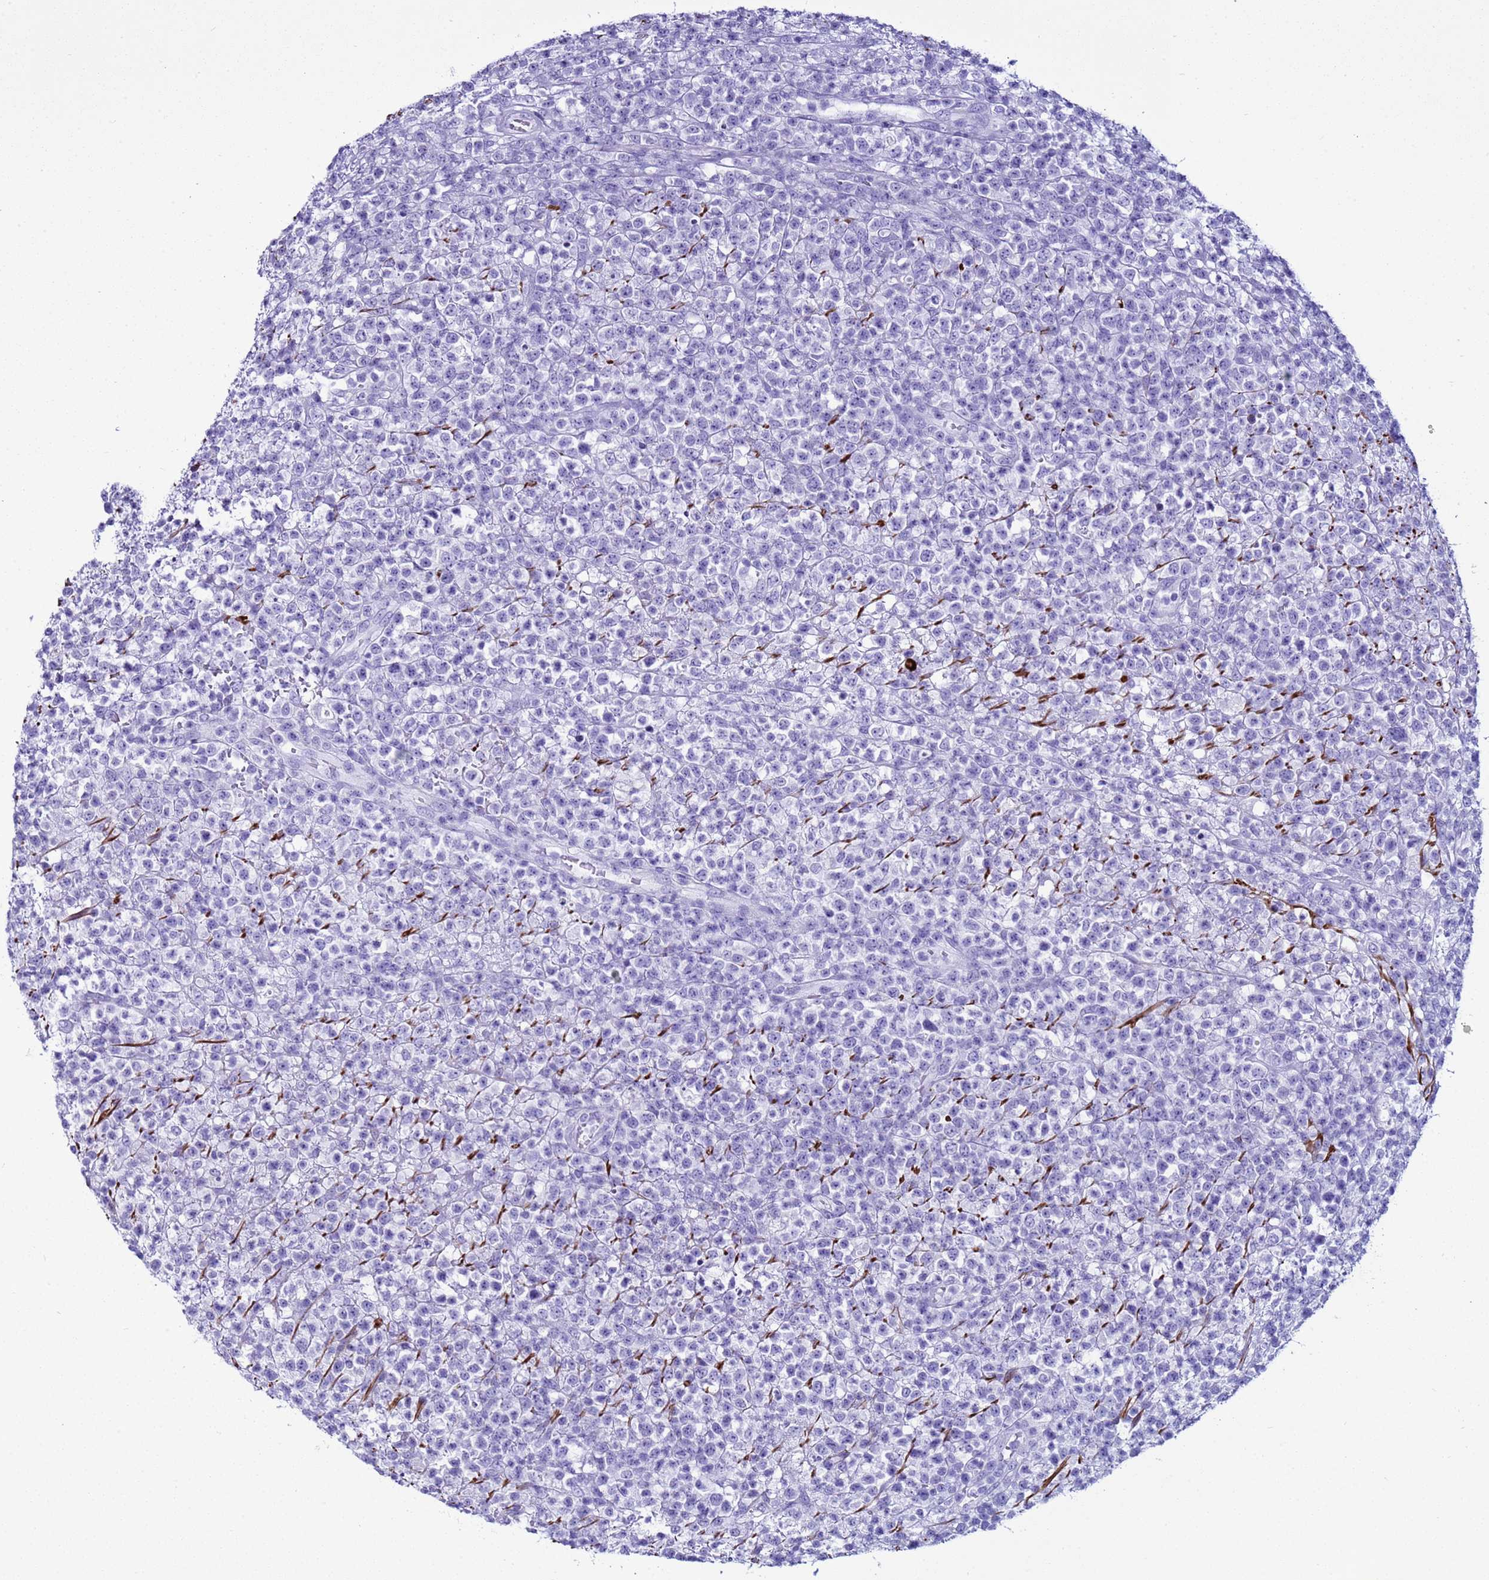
{"staining": {"intensity": "negative", "quantity": "none", "location": "none"}, "tissue": "lymphoma", "cell_type": "Tumor cells", "image_type": "cancer", "snomed": [{"axis": "morphology", "description": "Malignant lymphoma, non-Hodgkin's type, High grade"}, {"axis": "topography", "description": "Colon"}], "caption": "Human lymphoma stained for a protein using immunohistochemistry reveals no staining in tumor cells.", "gene": "LCMT1", "patient": {"sex": "female", "age": 53}}